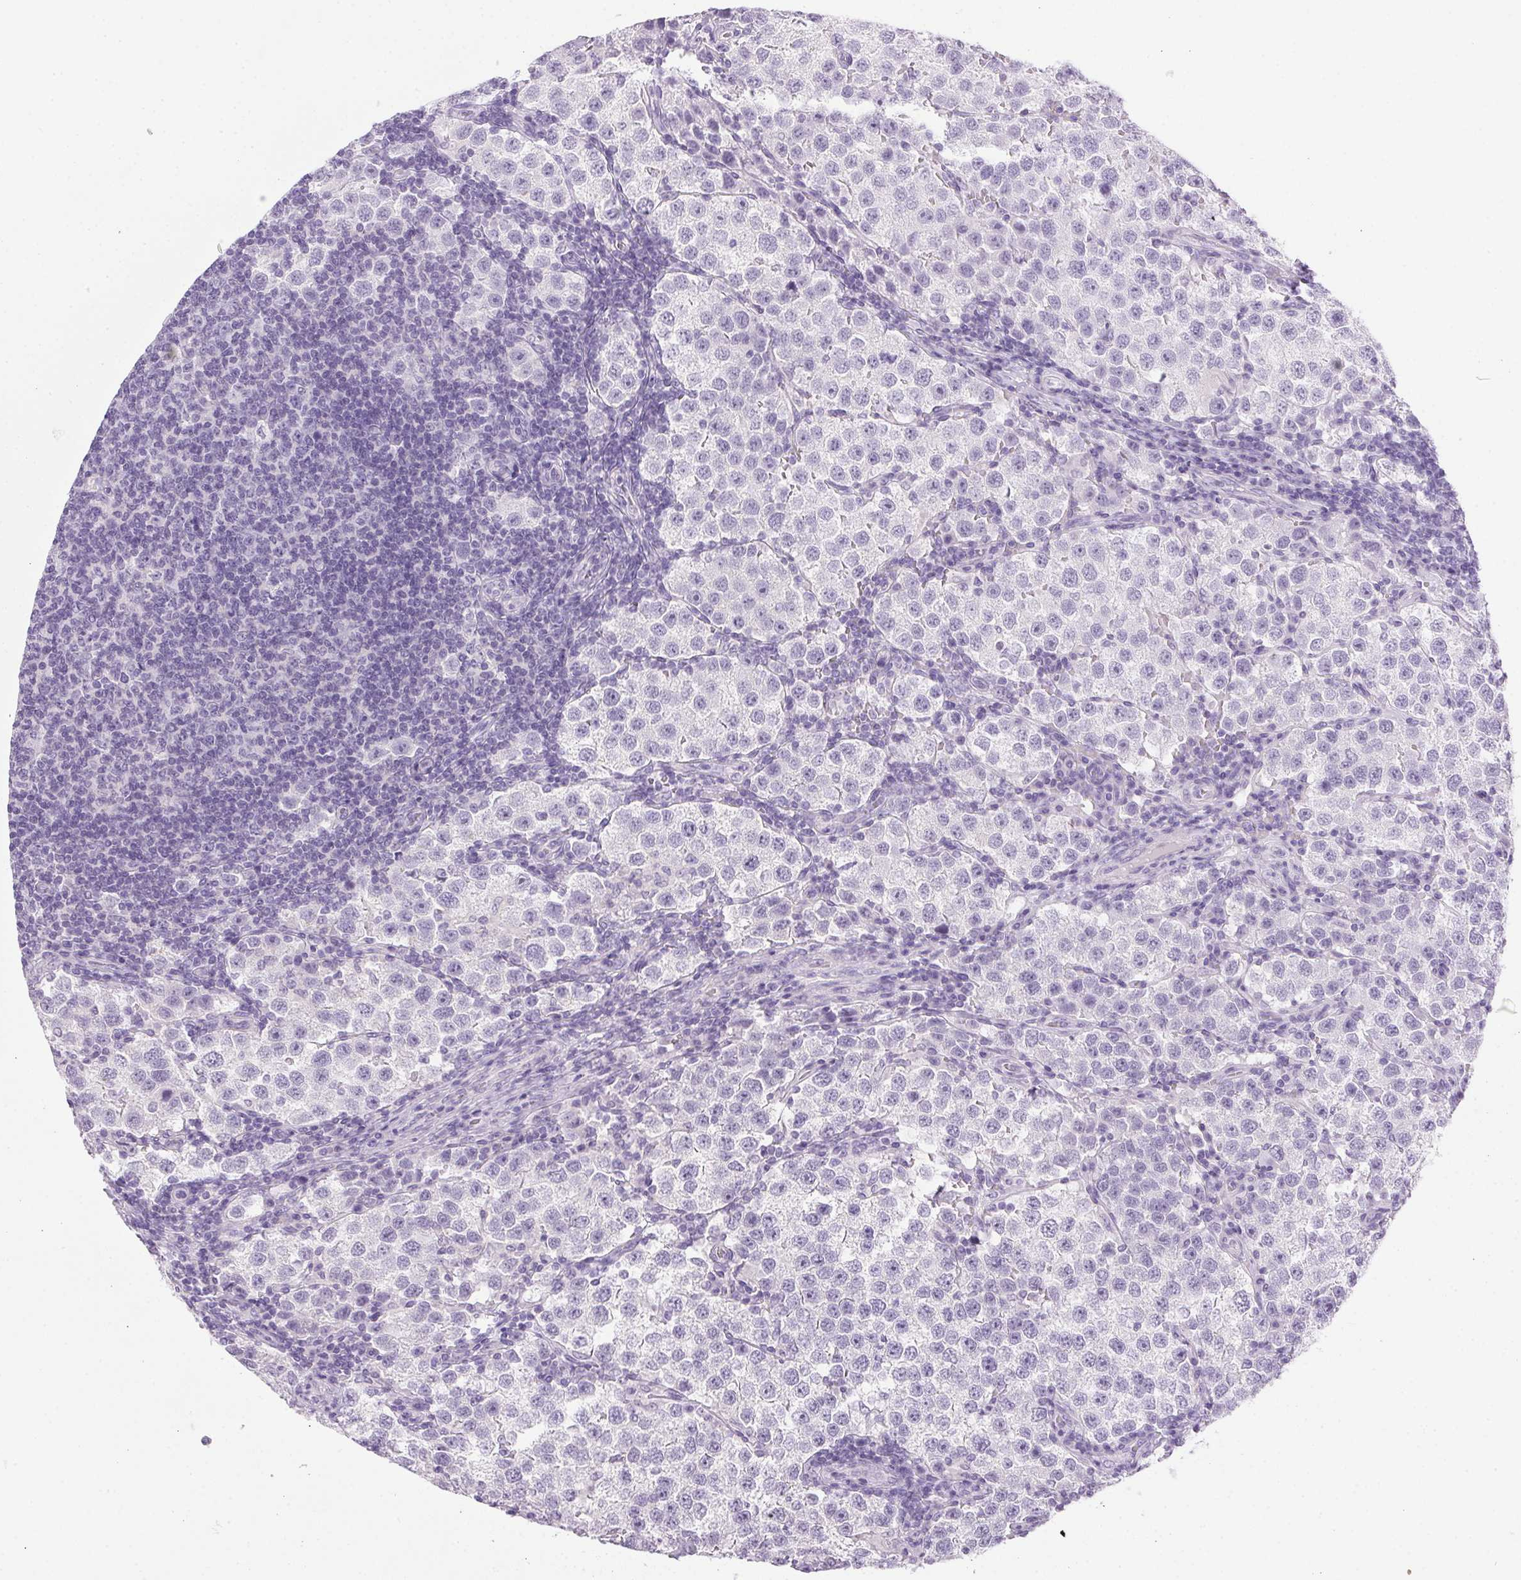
{"staining": {"intensity": "negative", "quantity": "none", "location": "none"}, "tissue": "testis cancer", "cell_type": "Tumor cells", "image_type": "cancer", "snomed": [{"axis": "morphology", "description": "Seminoma, NOS"}, {"axis": "topography", "description": "Testis"}], "caption": "Seminoma (testis) was stained to show a protein in brown. There is no significant staining in tumor cells.", "gene": "POPDC2", "patient": {"sex": "male", "age": 37}}